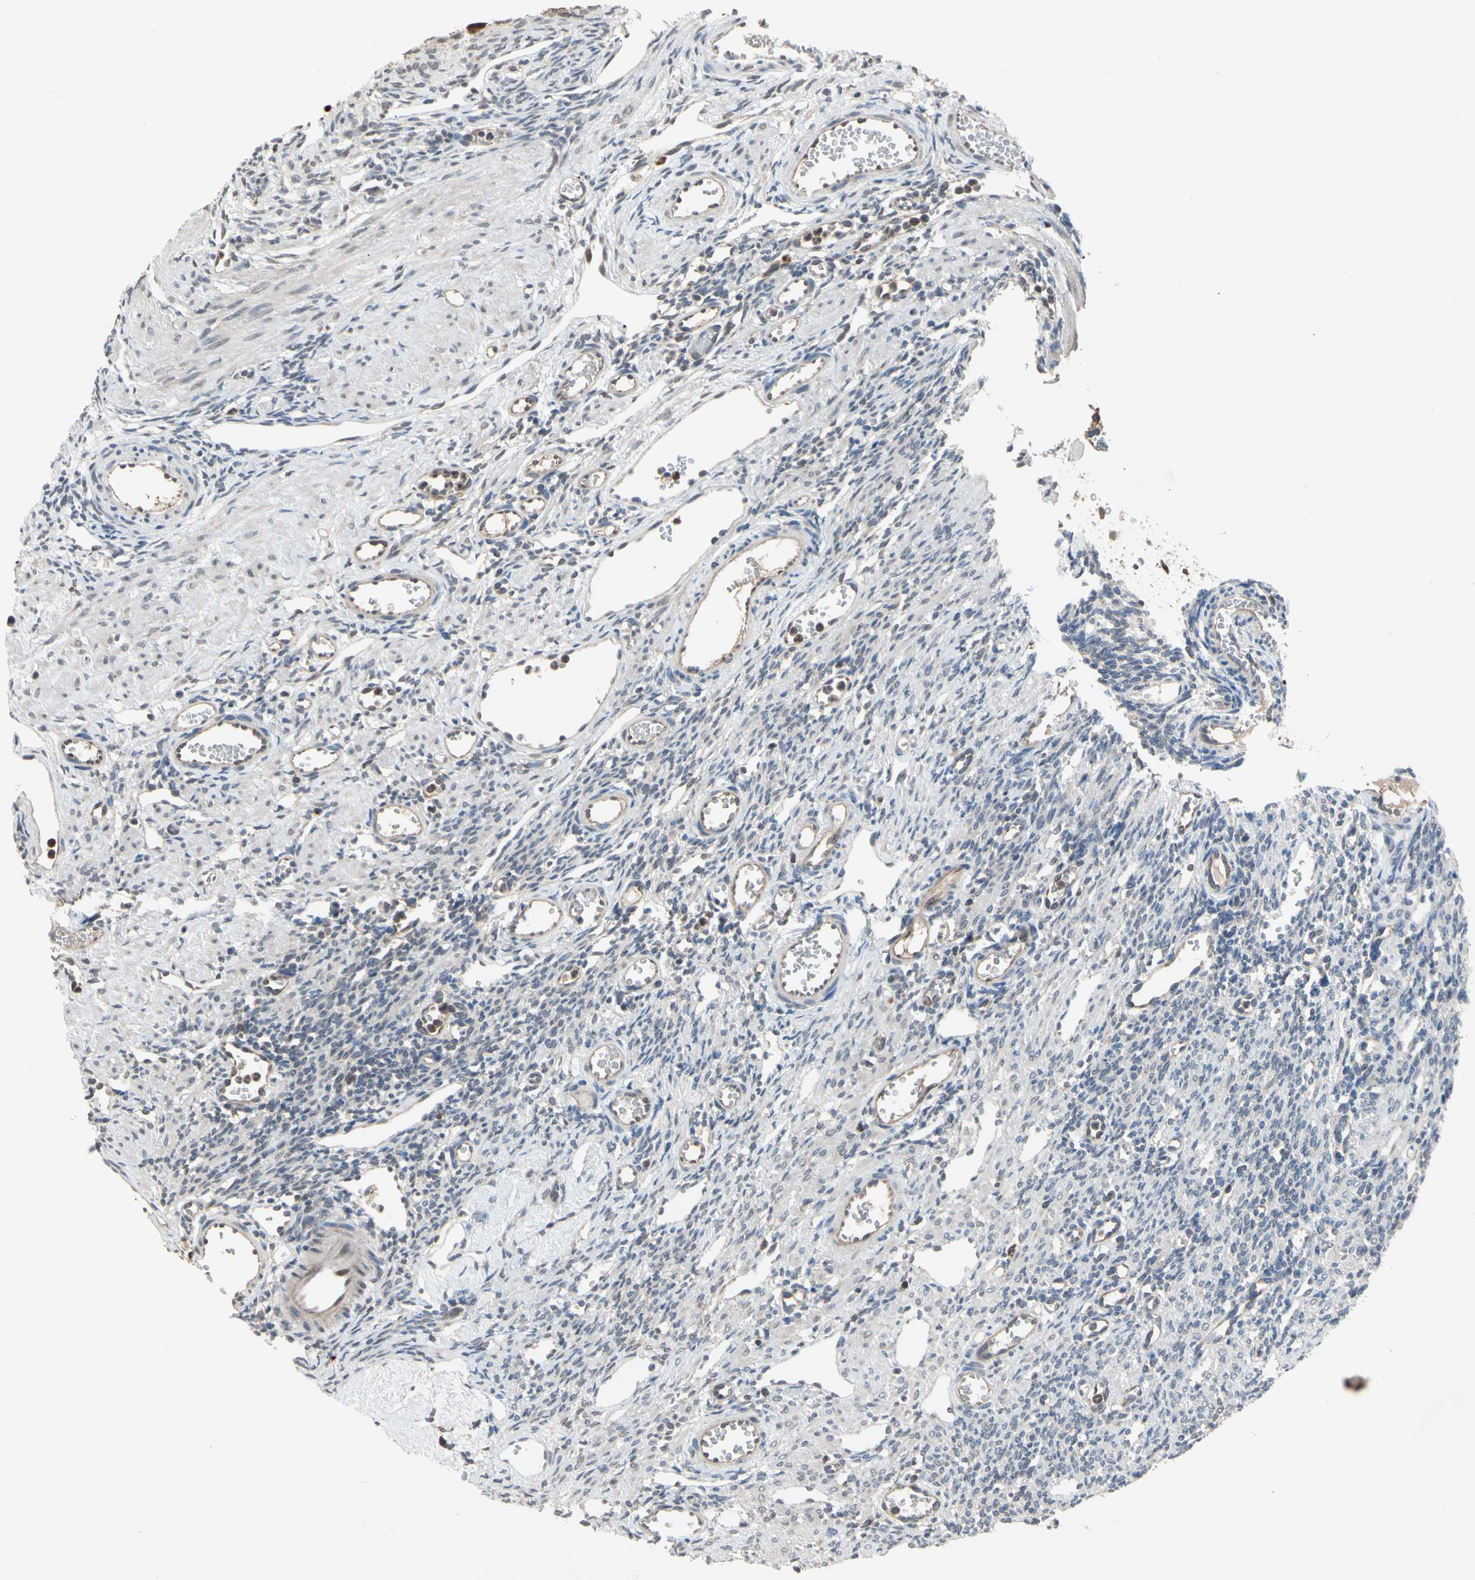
{"staining": {"intensity": "negative", "quantity": "none", "location": "none"}, "tissue": "ovary", "cell_type": "Ovarian stroma cells", "image_type": "normal", "snomed": [{"axis": "morphology", "description": "Normal tissue, NOS"}, {"axis": "topography", "description": "Ovary"}], "caption": "Immunohistochemistry of benign human ovary reveals no expression in ovarian stroma cells.", "gene": "MTHFS", "patient": {"sex": "female", "age": 33}}